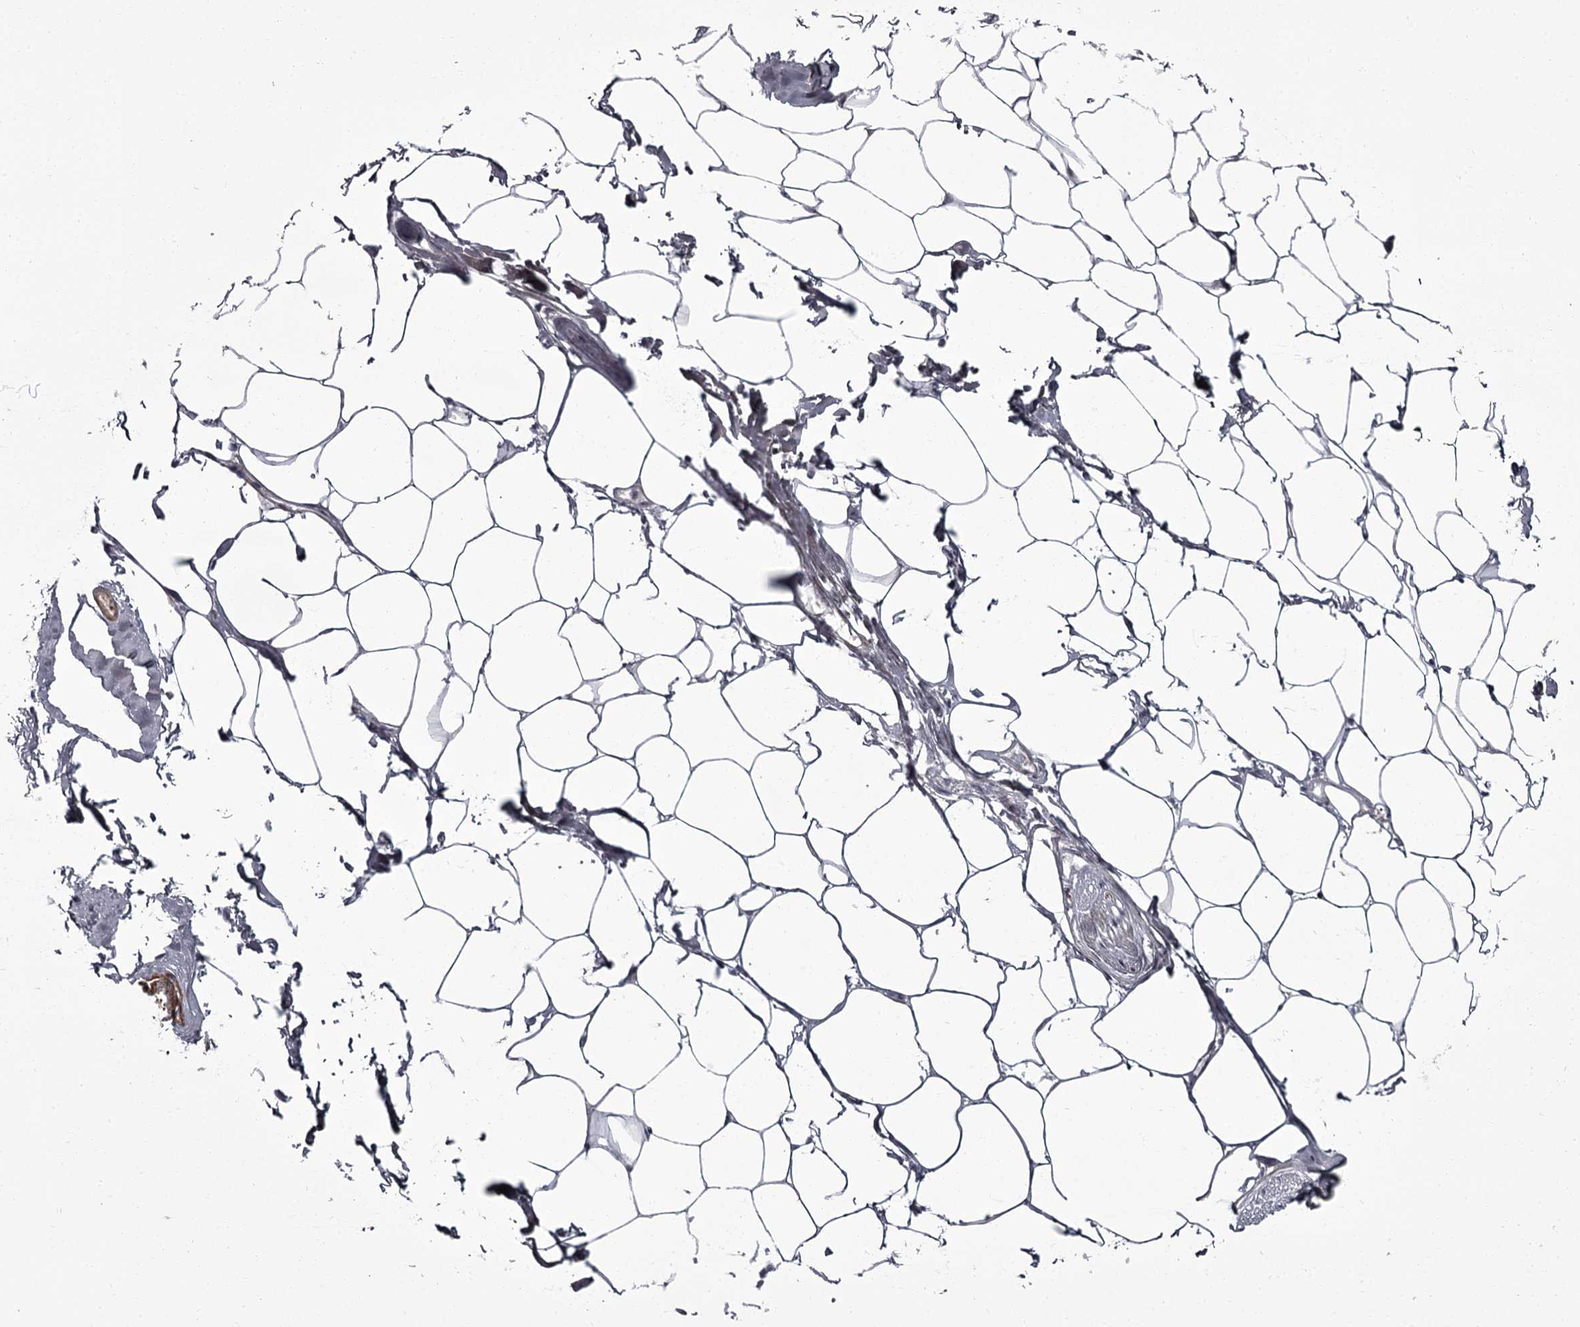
{"staining": {"intensity": "negative", "quantity": "none", "location": "none"}, "tissue": "adipose tissue", "cell_type": "Adipocytes", "image_type": "normal", "snomed": [{"axis": "morphology", "description": "Normal tissue, NOS"}, {"axis": "morphology", "description": "Adenocarcinoma, Low grade"}, {"axis": "topography", "description": "Prostate"}, {"axis": "topography", "description": "Peripheral nerve tissue"}], "caption": "The micrograph demonstrates no staining of adipocytes in unremarkable adipose tissue.", "gene": "THAP9", "patient": {"sex": "male", "age": 63}}